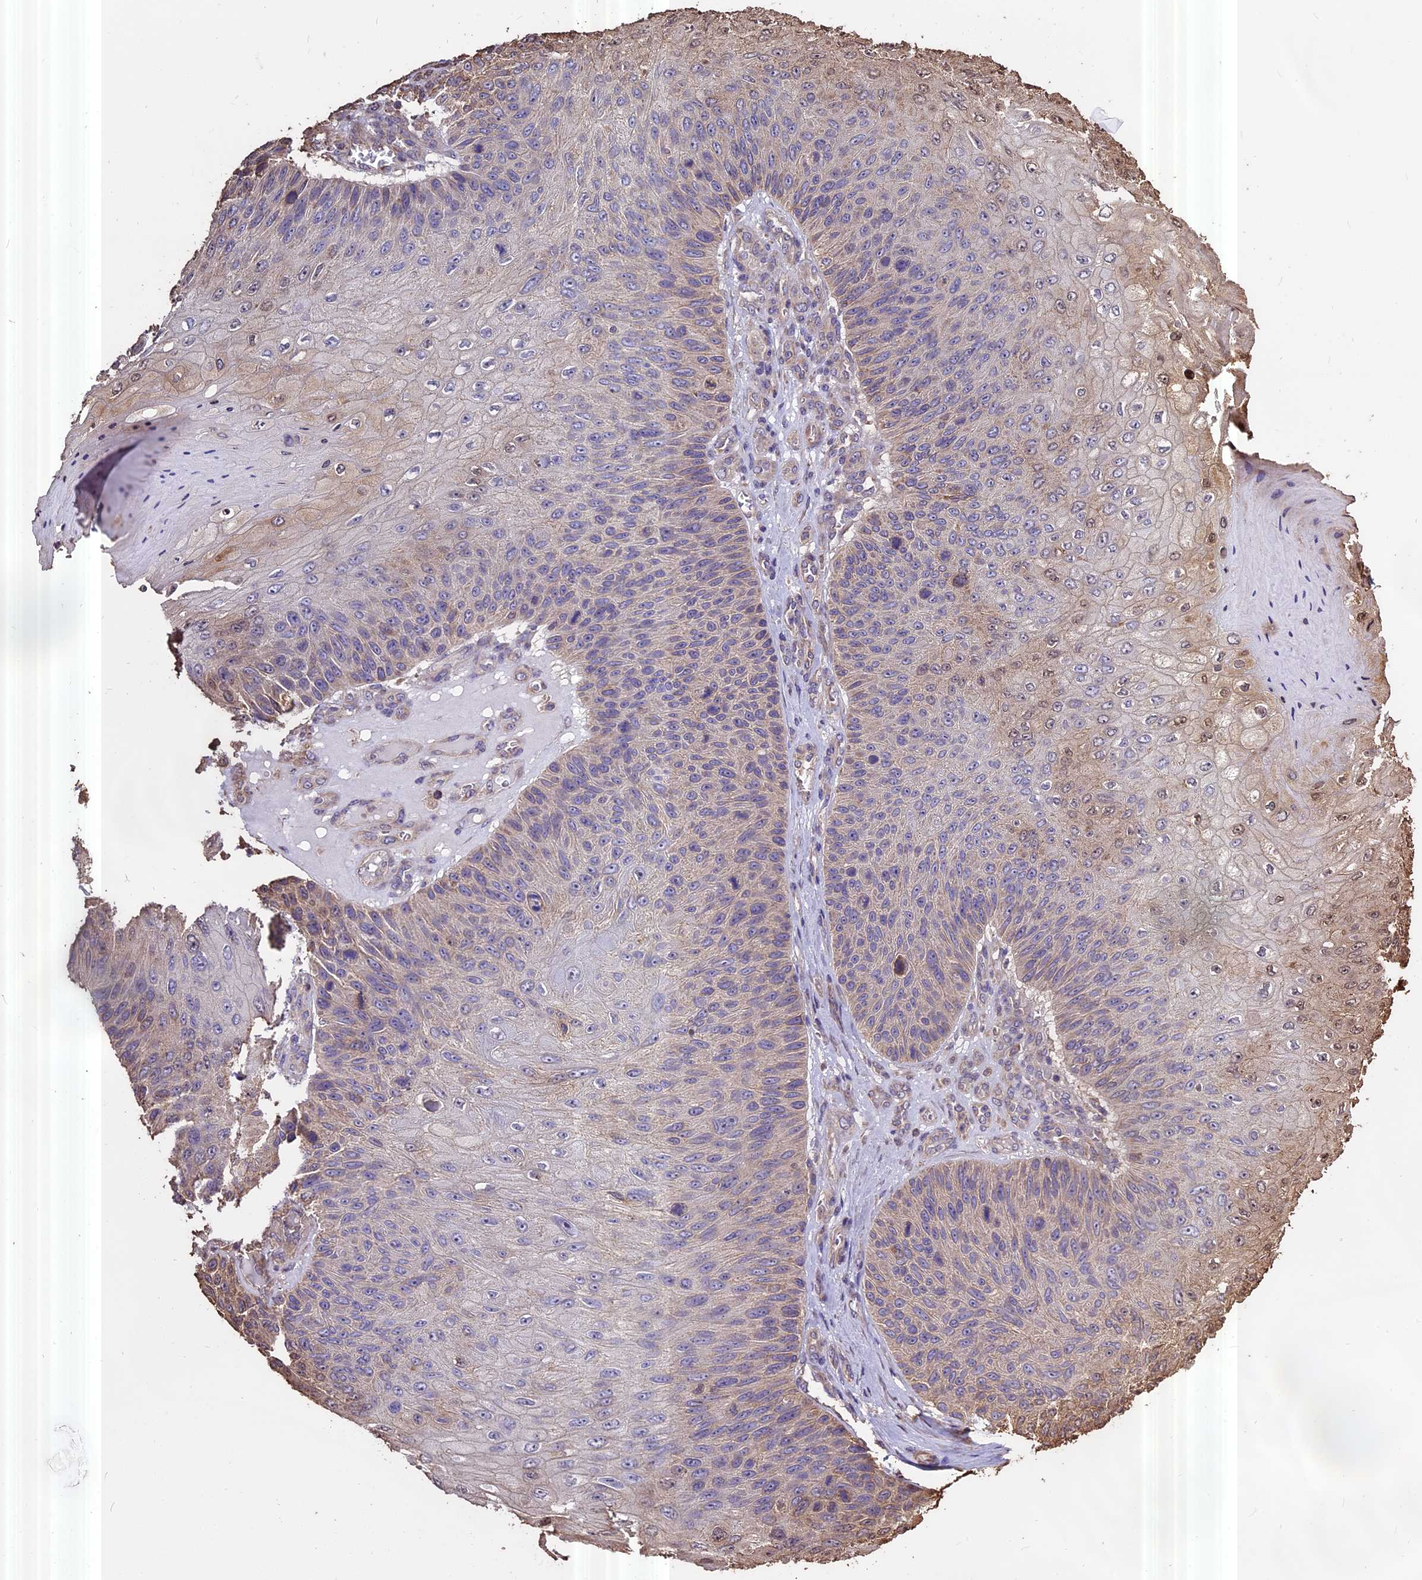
{"staining": {"intensity": "negative", "quantity": "none", "location": "none"}, "tissue": "skin cancer", "cell_type": "Tumor cells", "image_type": "cancer", "snomed": [{"axis": "morphology", "description": "Squamous cell carcinoma, NOS"}, {"axis": "topography", "description": "Skin"}], "caption": "IHC image of human skin cancer stained for a protein (brown), which exhibits no staining in tumor cells.", "gene": "PGPEP1L", "patient": {"sex": "female", "age": 88}}